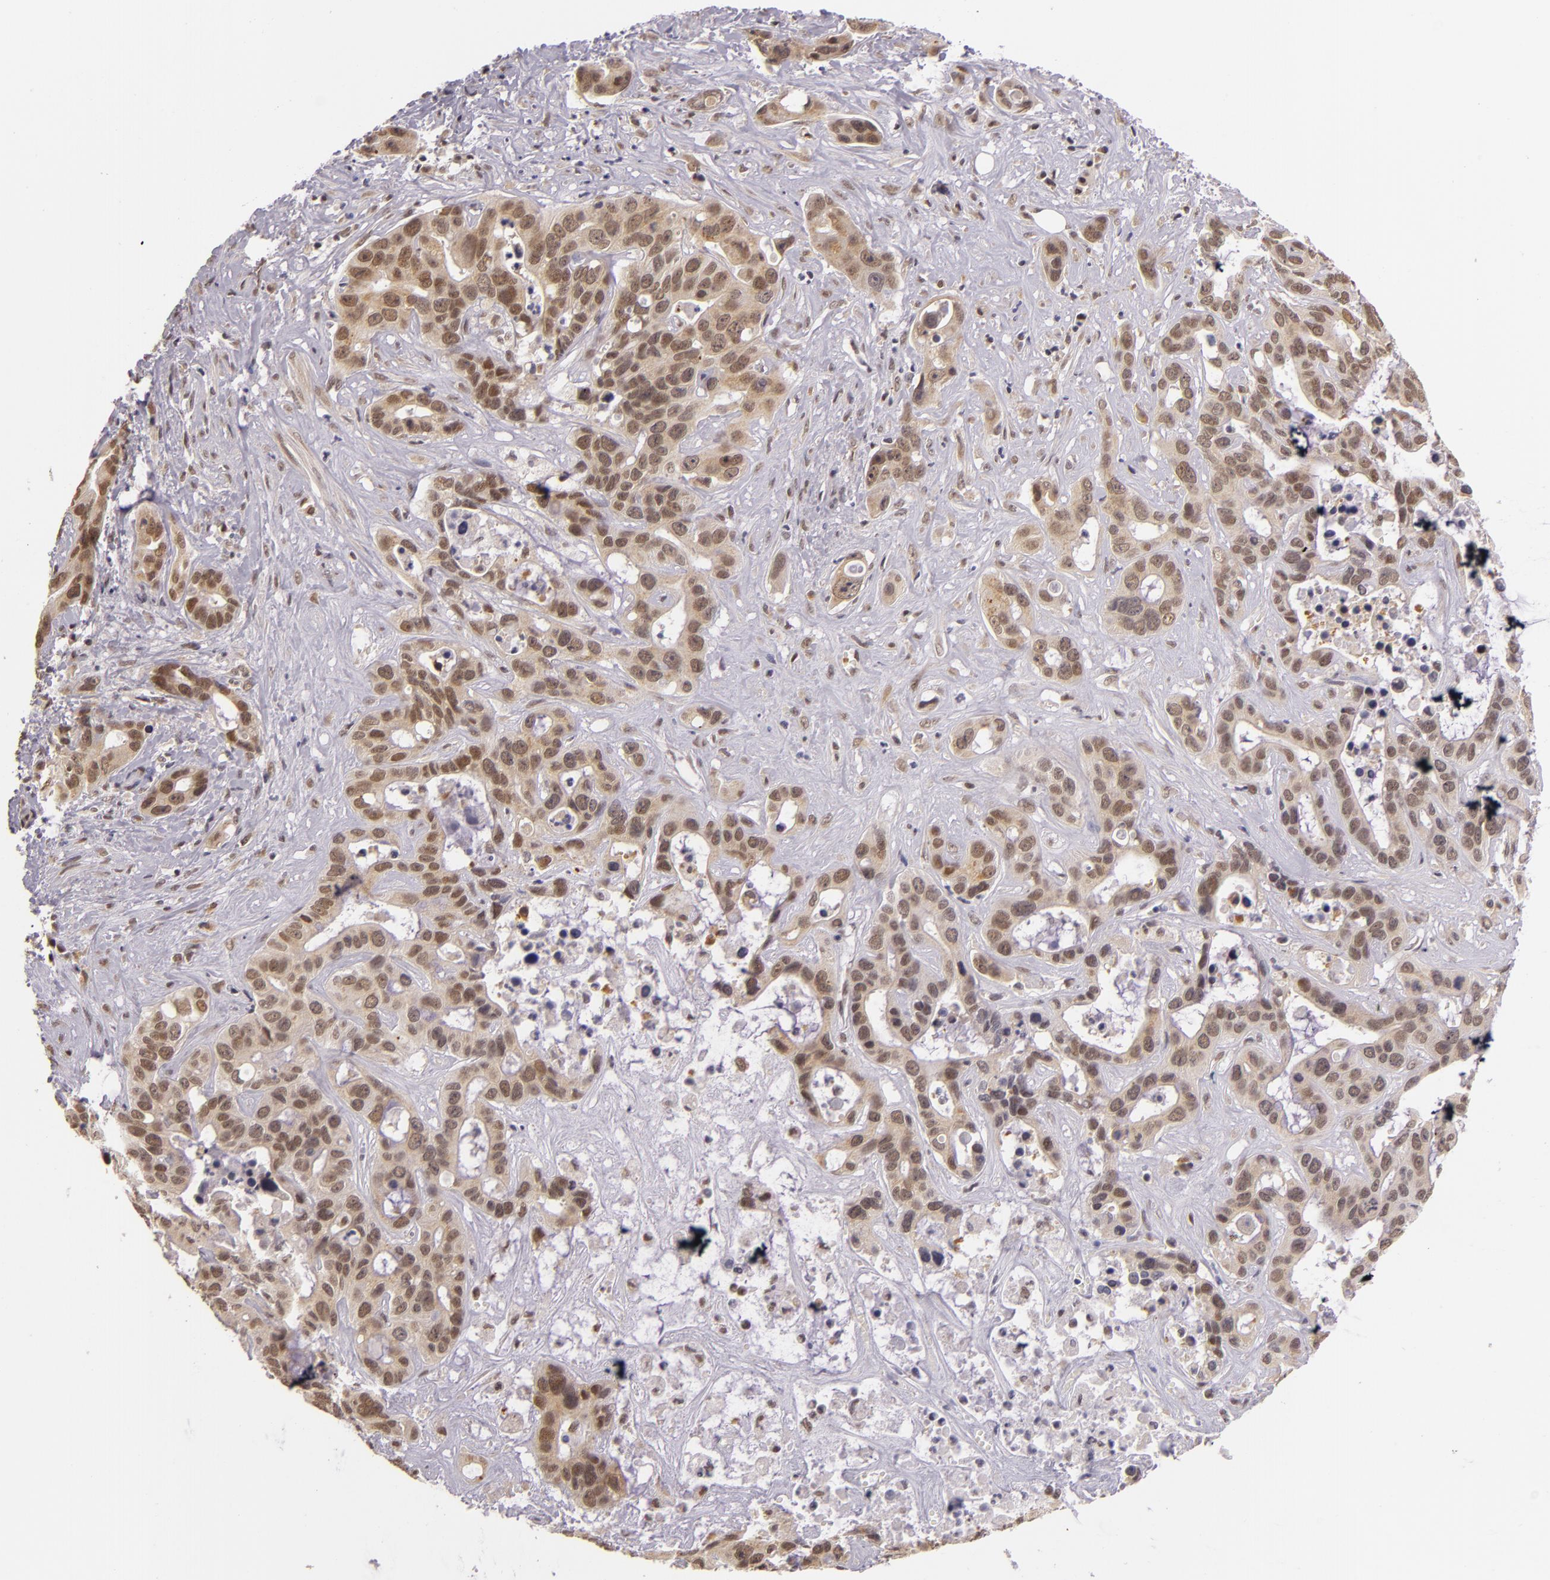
{"staining": {"intensity": "moderate", "quantity": "25%-75%", "location": "cytoplasmic/membranous,nuclear"}, "tissue": "liver cancer", "cell_type": "Tumor cells", "image_type": "cancer", "snomed": [{"axis": "morphology", "description": "Cholangiocarcinoma"}, {"axis": "topography", "description": "Liver"}], "caption": "Liver cancer (cholangiocarcinoma) stained with DAB IHC displays medium levels of moderate cytoplasmic/membranous and nuclear positivity in about 25%-75% of tumor cells.", "gene": "ALX1", "patient": {"sex": "female", "age": 65}}